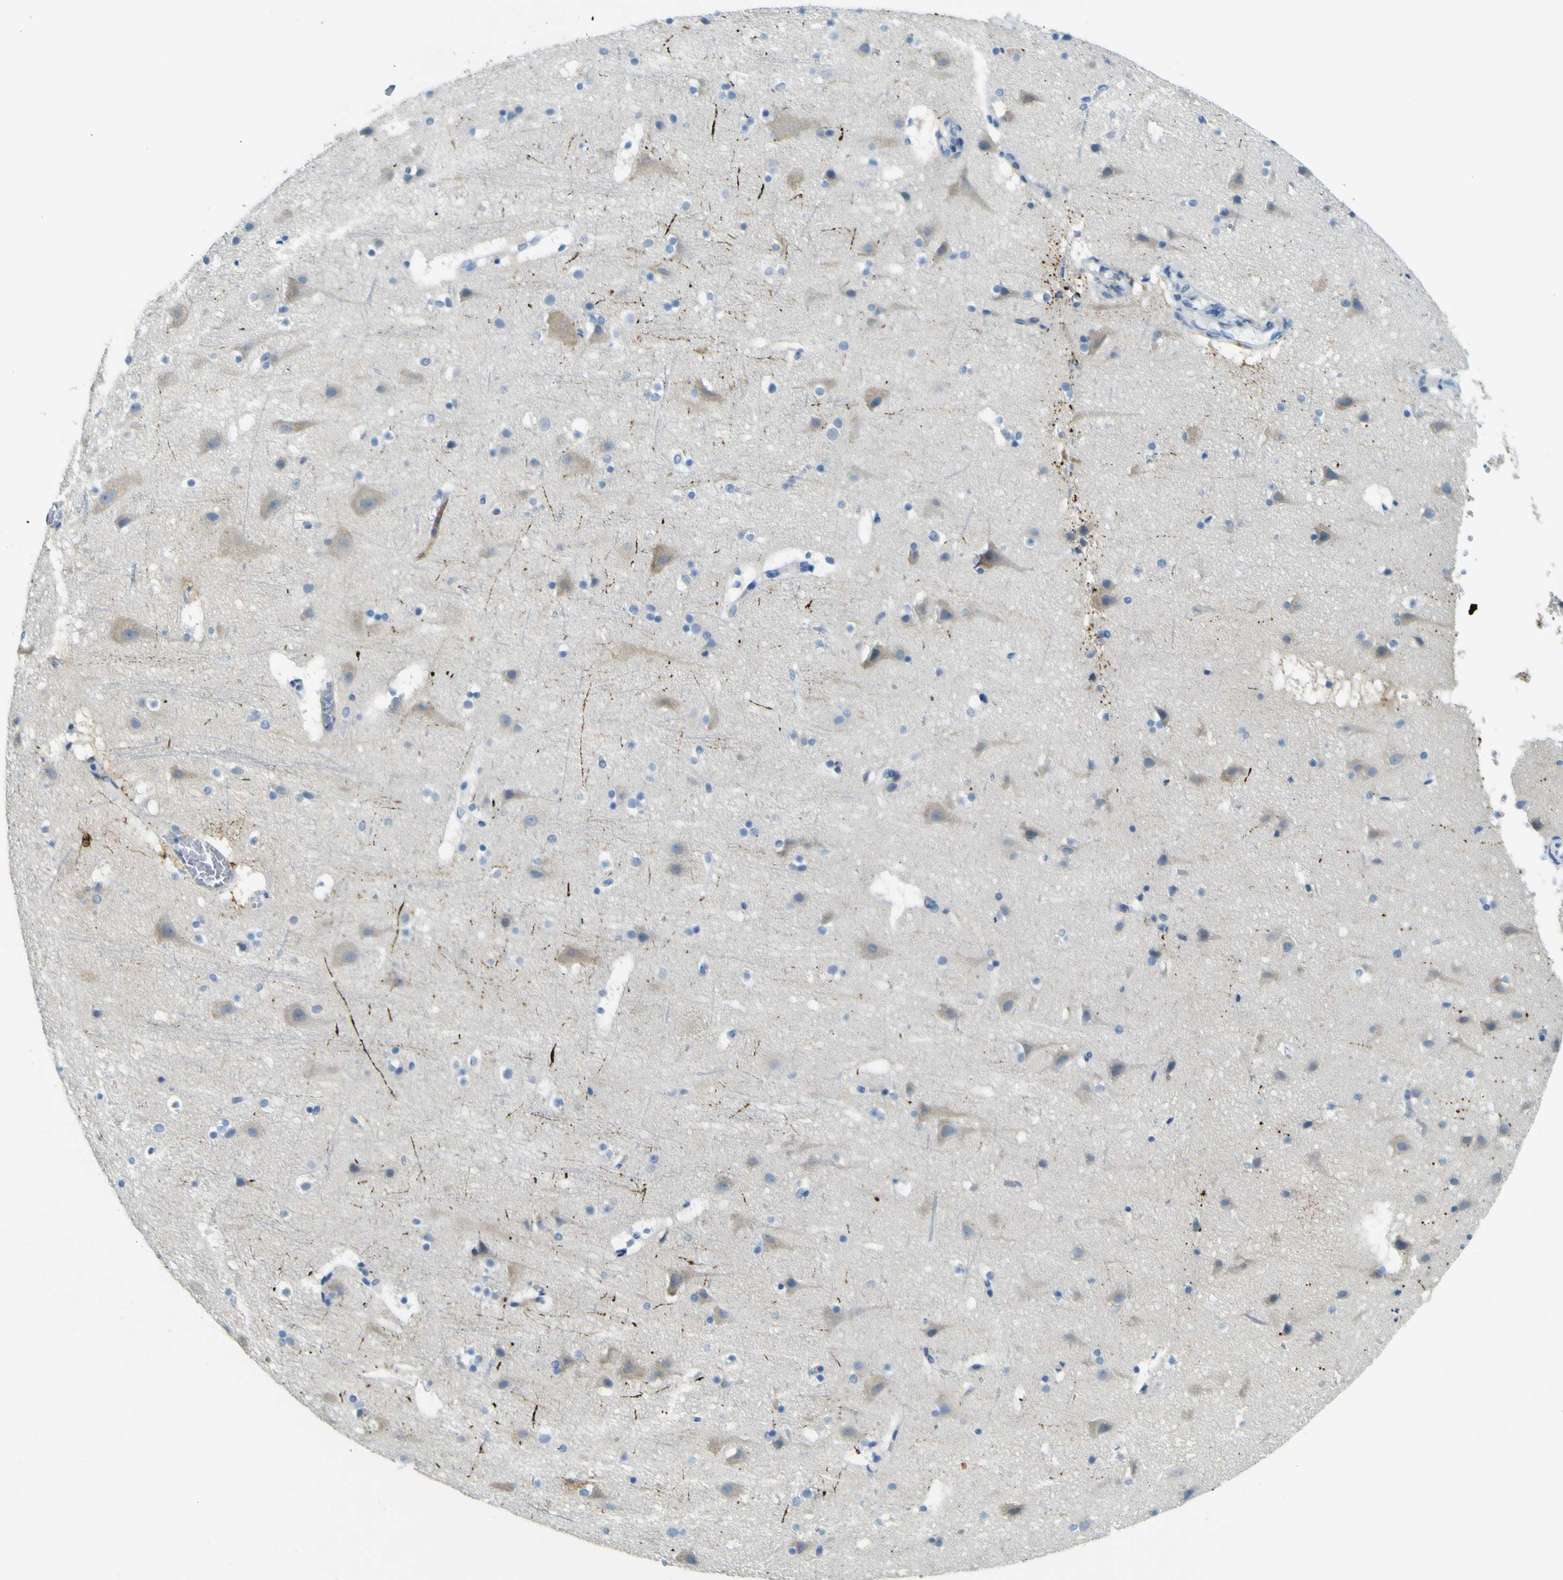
{"staining": {"intensity": "negative", "quantity": "none", "location": "none"}, "tissue": "cerebral cortex", "cell_type": "Endothelial cells", "image_type": "normal", "snomed": [{"axis": "morphology", "description": "Normal tissue, NOS"}, {"axis": "topography", "description": "Cerebral cortex"}], "caption": "Immunohistochemistry histopathology image of normal human cerebral cortex stained for a protein (brown), which demonstrates no positivity in endothelial cells. (Stains: DAB IHC with hematoxylin counter stain, Microscopy: brightfield microscopy at high magnification).", "gene": "SORCS1", "patient": {"sex": "male", "age": 45}}